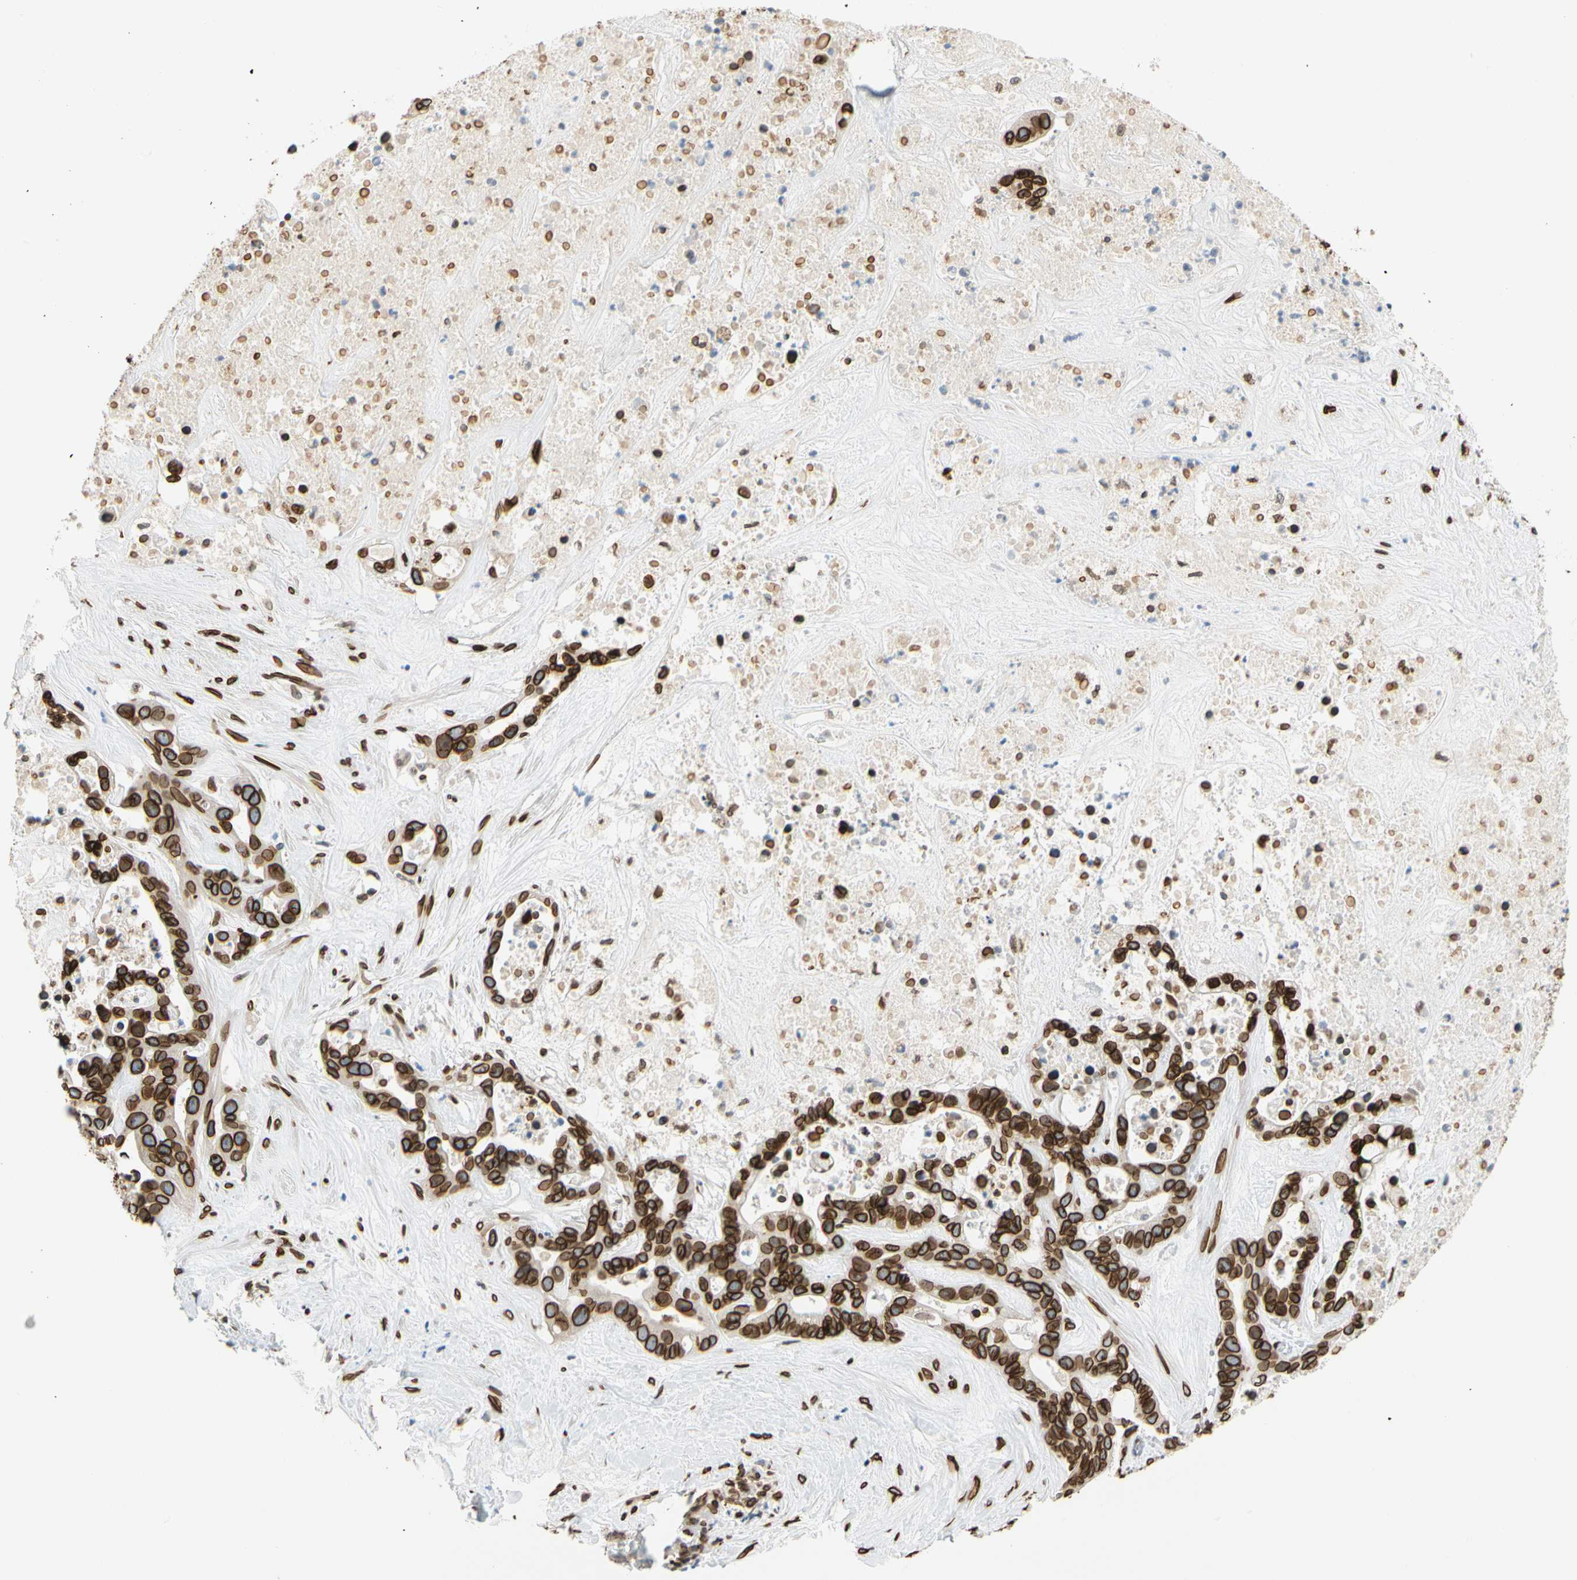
{"staining": {"intensity": "strong", "quantity": ">75%", "location": "cytoplasmic/membranous,nuclear"}, "tissue": "liver cancer", "cell_type": "Tumor cells", "image_type": "cancer", "snomed": [{"axis": "morphology", "description": "Cholangiocarcinoma"}, {"axis": "topography", "description": "Liver"}], "caption": "Immunohistochemical staining of cholangiocarcinoma (liver) reveals high levels of strong cytoplasmic/membranous and nuclear staining in approximately >75% of tumor cells.", "gene": "SUN1", "patient": {"sex": "female", "age": 65}}